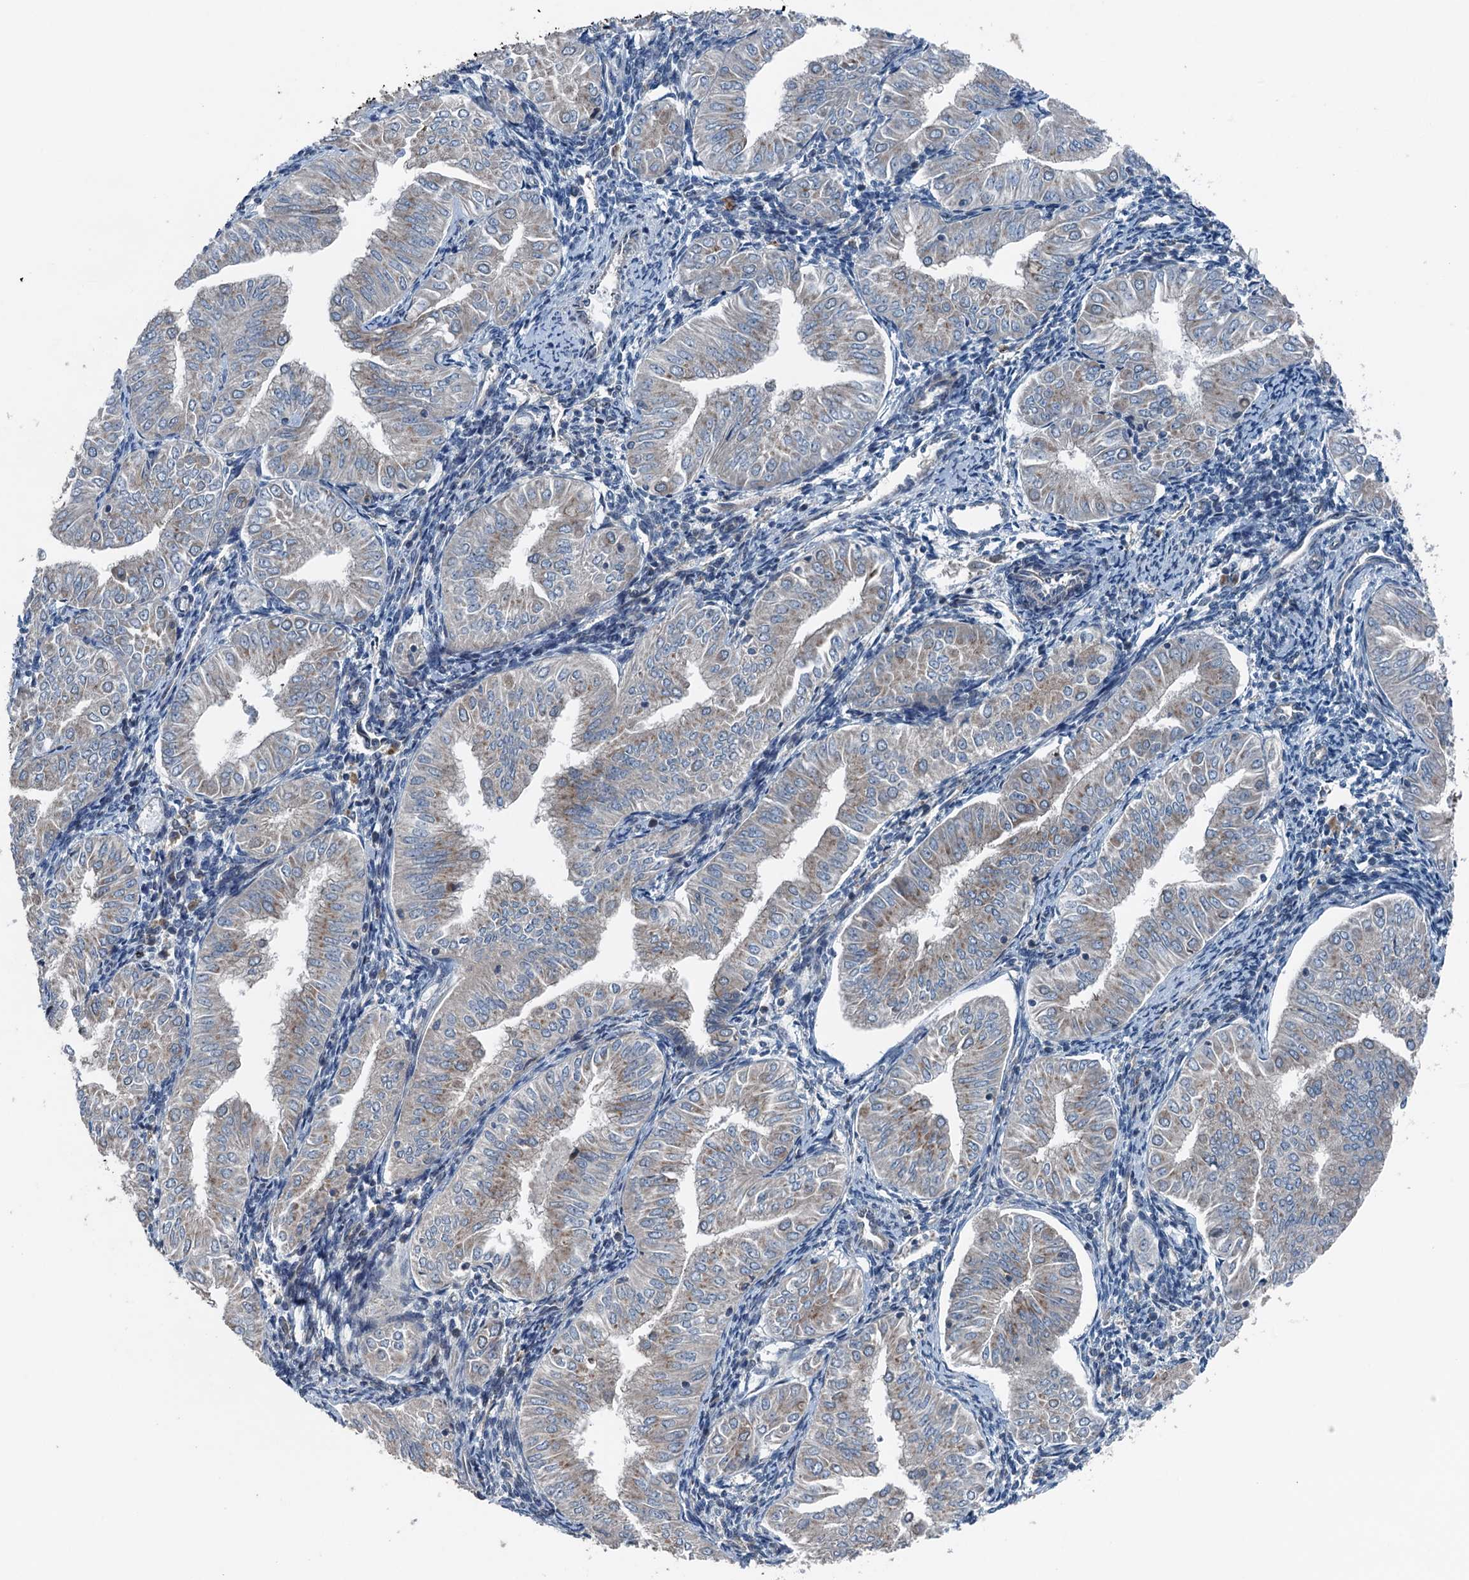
{"staining": {"intensity": "weak", "quantity": "<25%", "location": "cytoplasmic/membranous"}, "tissue": "endometrial cancer", "cell_type": "Tumor cells", "image_type": "cancer", "snomed": [{"axis": "morphology", "description": "Normal tissue, NOS"}, {"axis": "morphology", "description": "Adenocarcinoma, NOS"}, {"axis": "topography", "description": "Endometrium"}], "caption": "IHC of endometrial adenocarcinoma shows no staining in tumor cells. (Brightfield microscopy of DAB immunohistochemistry at high magnification).", "gene": "TRAPPC8", "patient": {"sex": "female", "age": 53}}